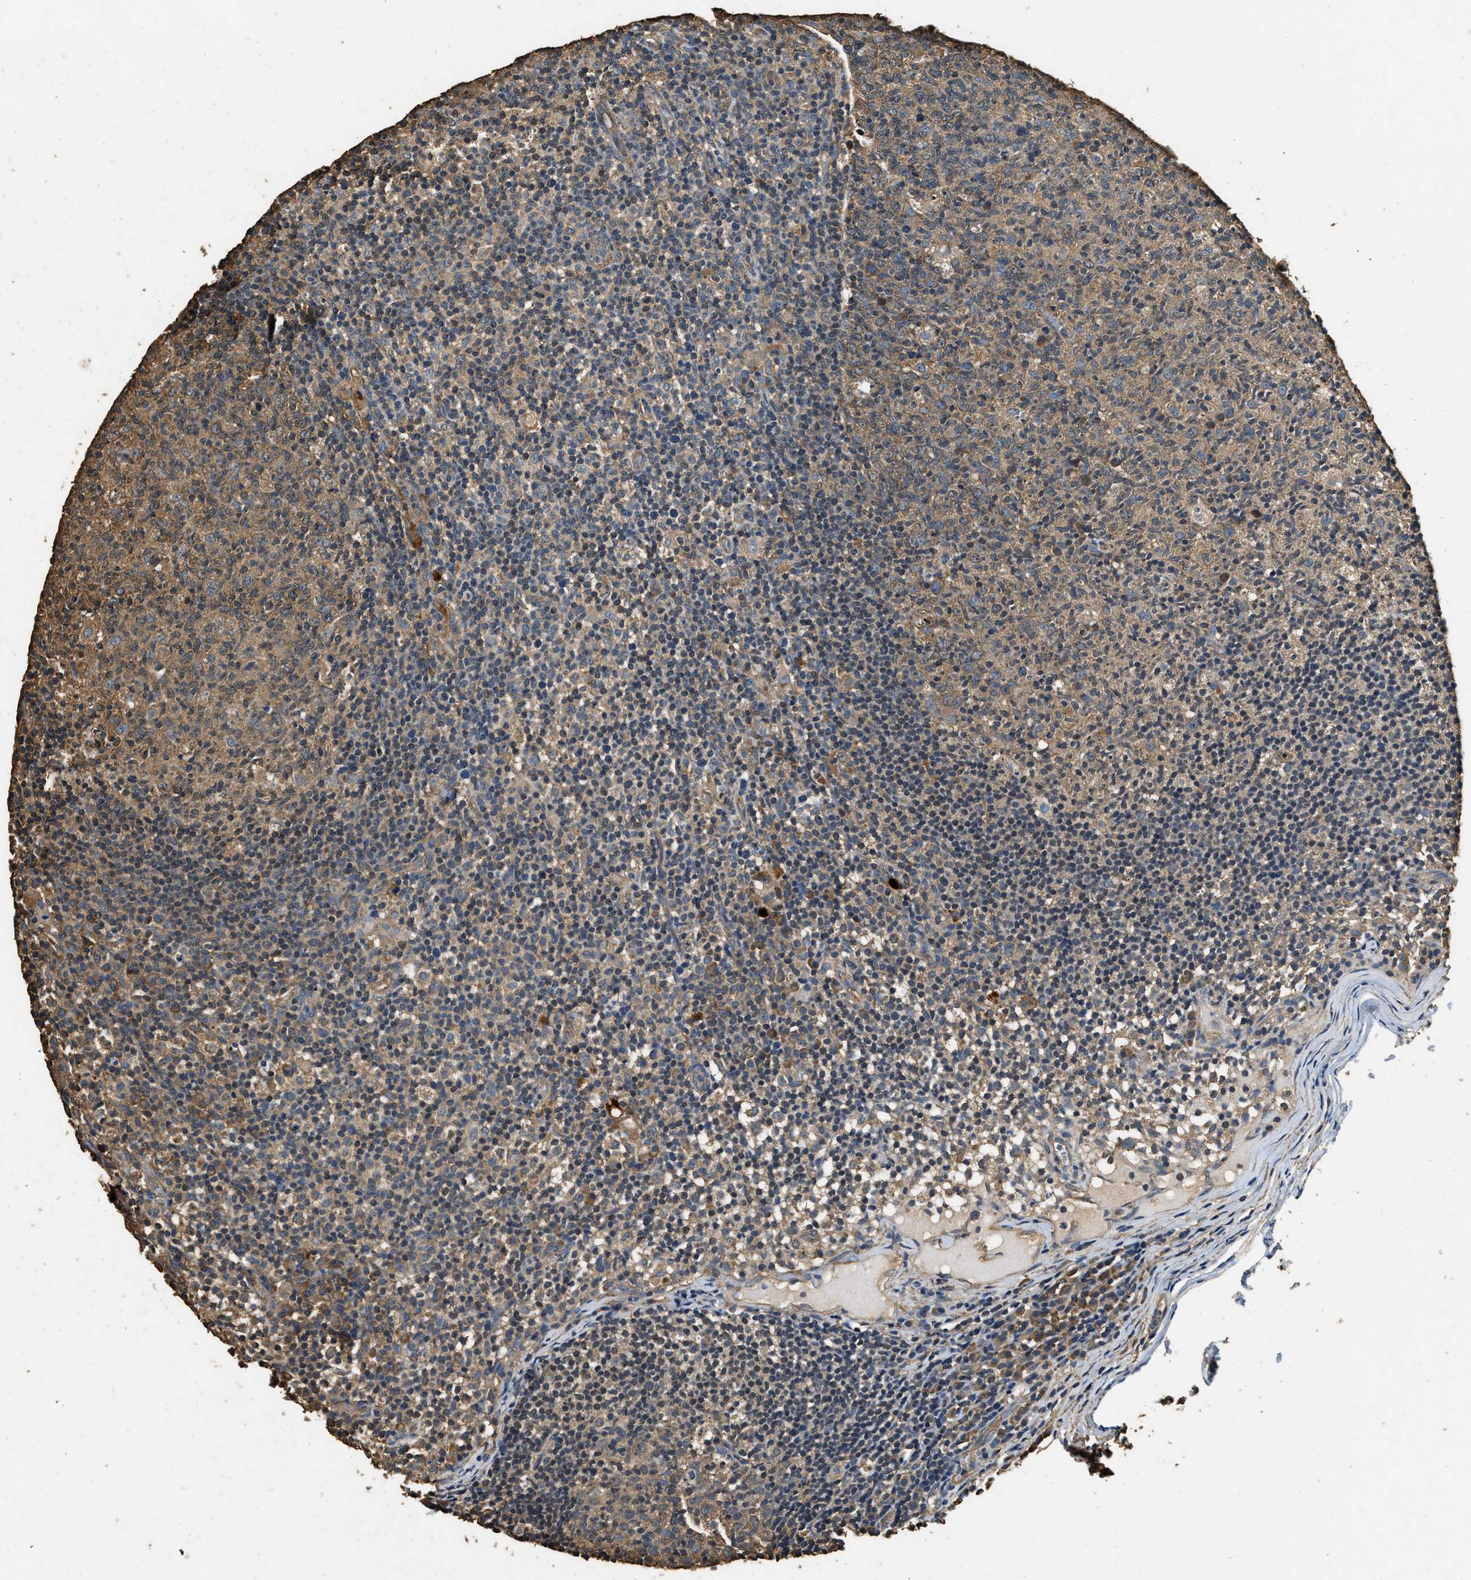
{"staining": {"intensity": "weak", "quantity": ">75%", "location": "cytoplasmic/membranous"}, "tissue": "lymph node", "cell_type": "Germinal center cells", "image_type": "normal", "snomed": [{"axis": "morphology", "description": "Normal tissue, NOS"}, {"axis": "morphology", "description": "Inflammation, NOS"}, {"axis": "topography", "description": "Lymph node"}], "caption": "An immunohistochemistry (IHC) micrograph of benign tissue is shown. Protein staining in brown shows weak cytoplasmic/membranous positivity in lymph node within germinal center cells. Nuclei are stained in blue.", "gene": "MIB1", "patient": {"sex": "male", "age": 55}}